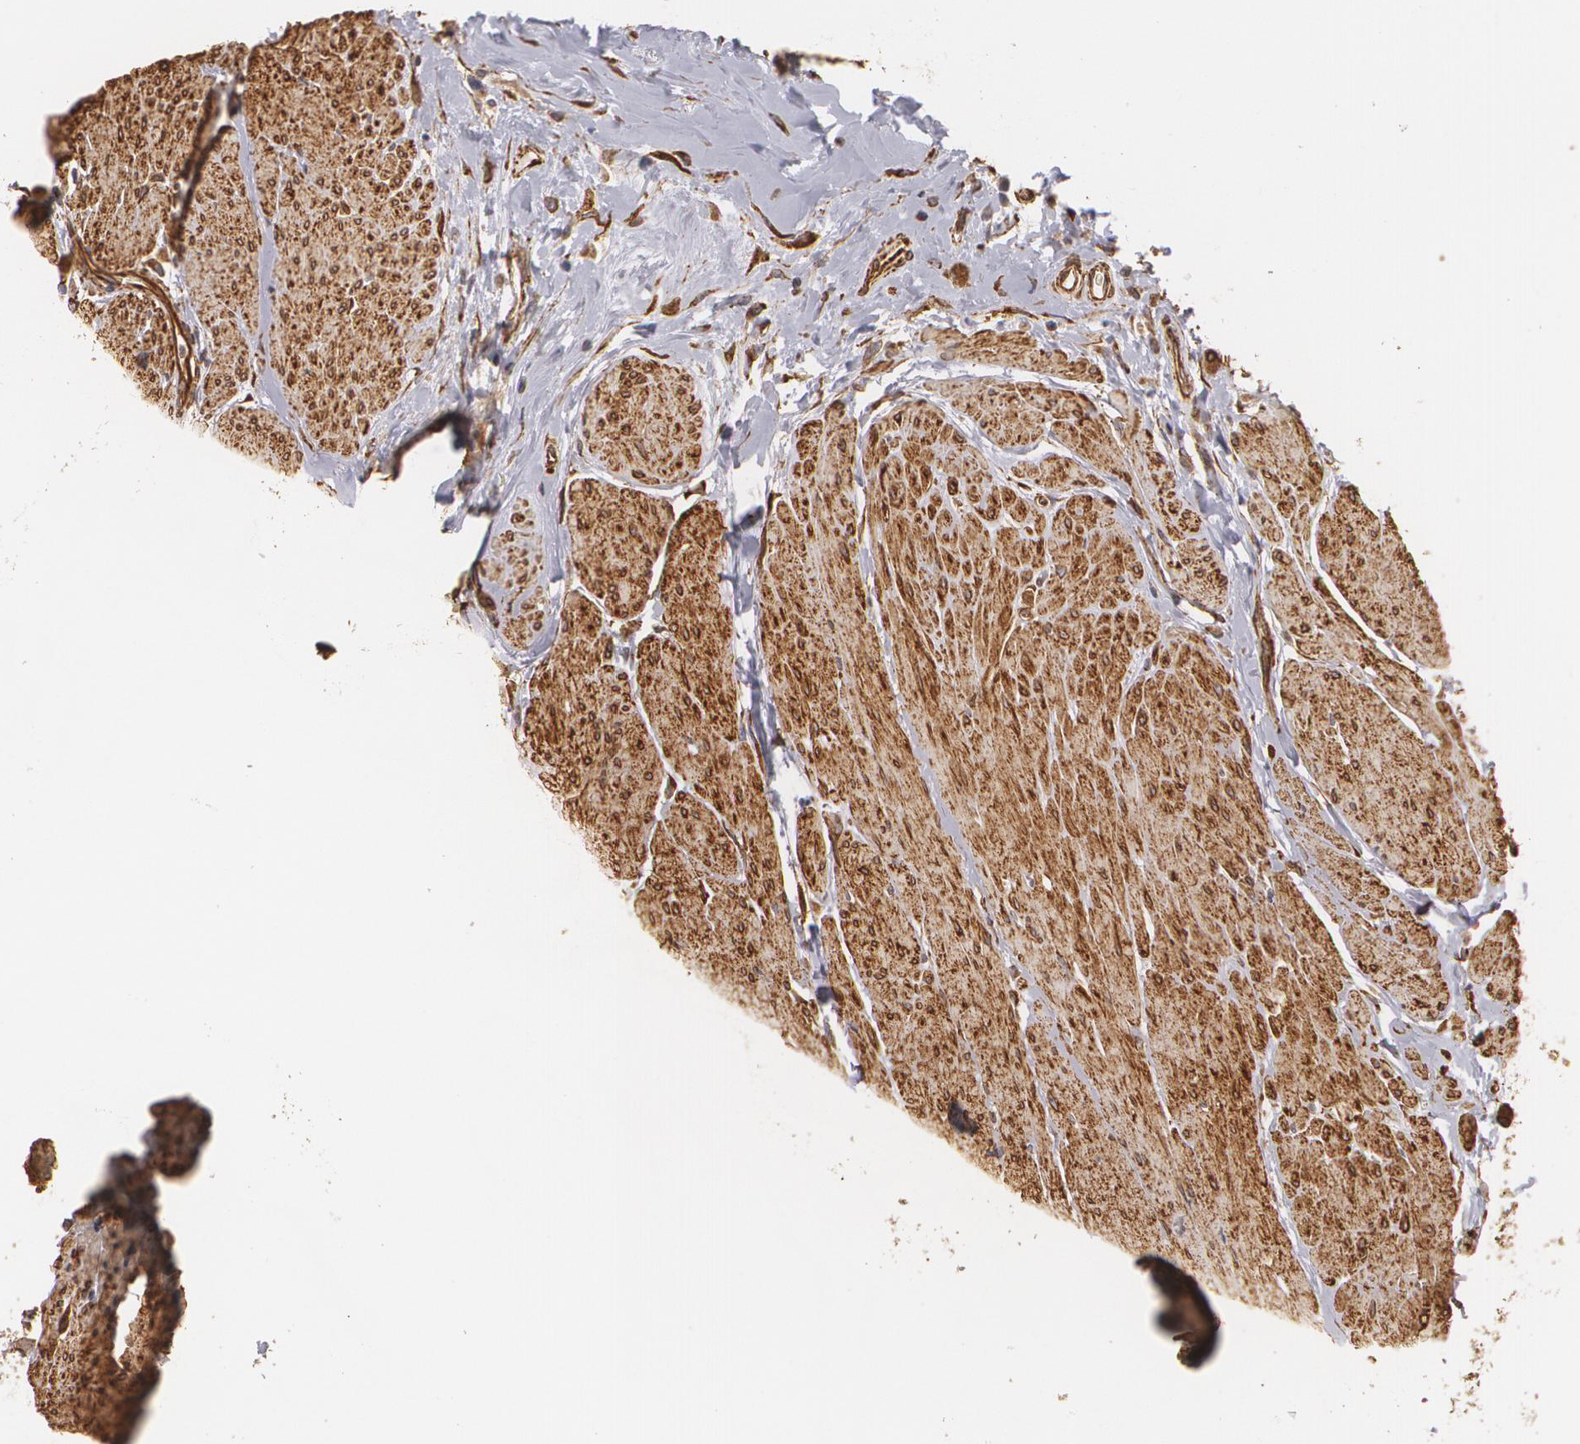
{"staining": {"intensity": "weak", "quantity": "25%-75%", "location": "cytoplasmic/membranous"}, "tissue": "urothelial cancer", "cell_type": "Tumor cells", "image_type": "cancer", "snomed": [{"axis": "morphology", "description": "Urothelial carcinoma, High grade"}, {"axis": "topography", "description": "Urinary bladder"}], "caption": "Immunohistochemistry (IHC) histopathology image of neoplastic tissue: high-grade urothelial carcinoma stained using immunohistochemistry (IHC) reveals low levels of weak protein expression localized specifically in the cytoplasmic/membranous of tumor cells, appearing as a cytoplasmic/membranous brown color.", "gene": "CYB5R3", "patient": {"sex": "male", "age": 66}}